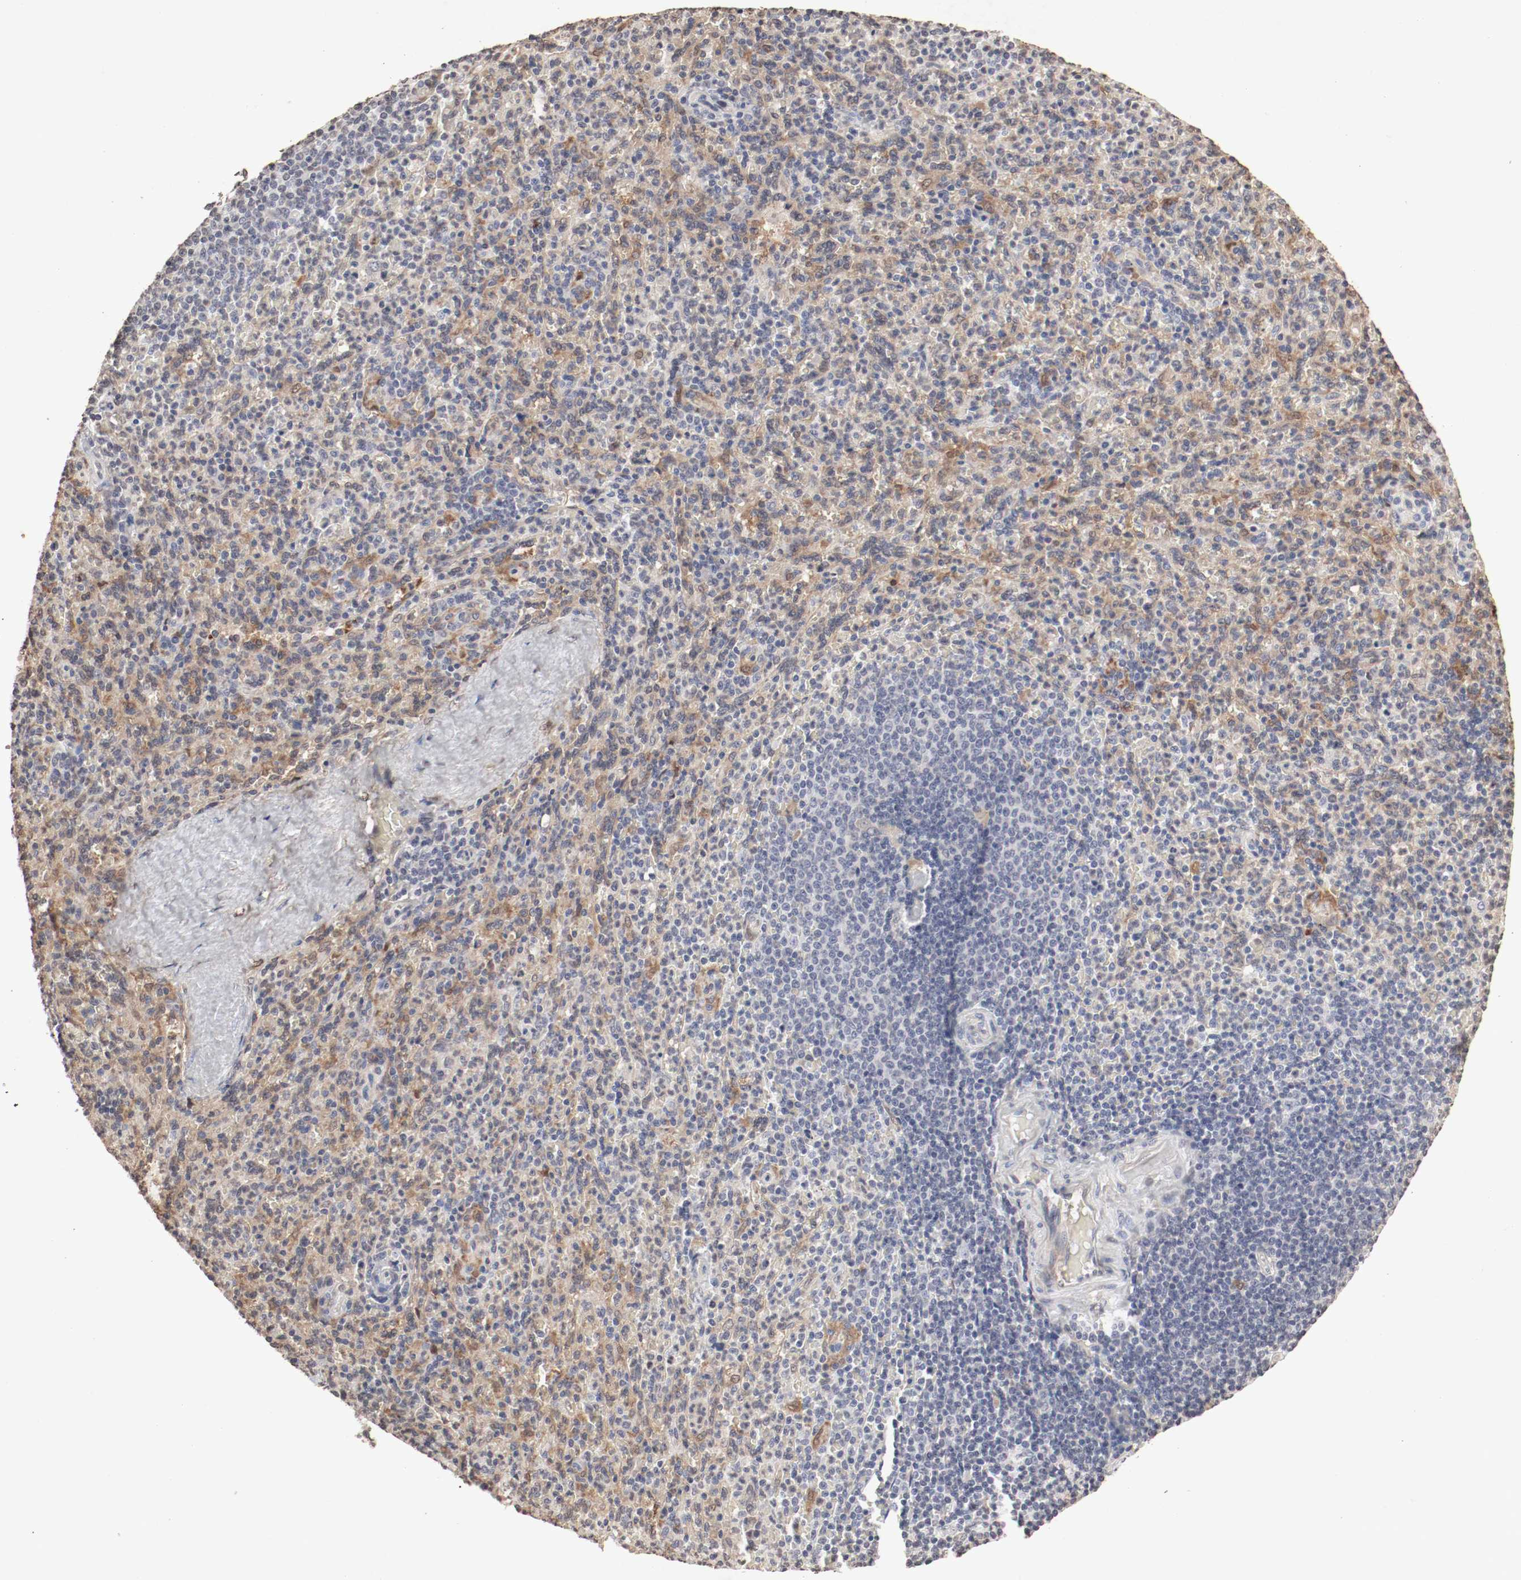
{"staining": {"intensity": "weak", "quantity": ">75%", "location": "cytoplasmic/membranous"}, "tissue": "spleen", "cell_type": "Cells in red pulp", "image_type": "normal", "snomed": [{"axis": "morphology", "description": "Normal tissue, NOS"}, {"axis": "topography", "description": "Spleen"}], "caption": "The micrograph exhibits immunohistochemical staining of benign spleen. There is weak cytoplasmic/membranous staining is identified in about >75% of cells in red pulp.", "gene": "WASL", "patient": {"sex": "male", "age": 36}}